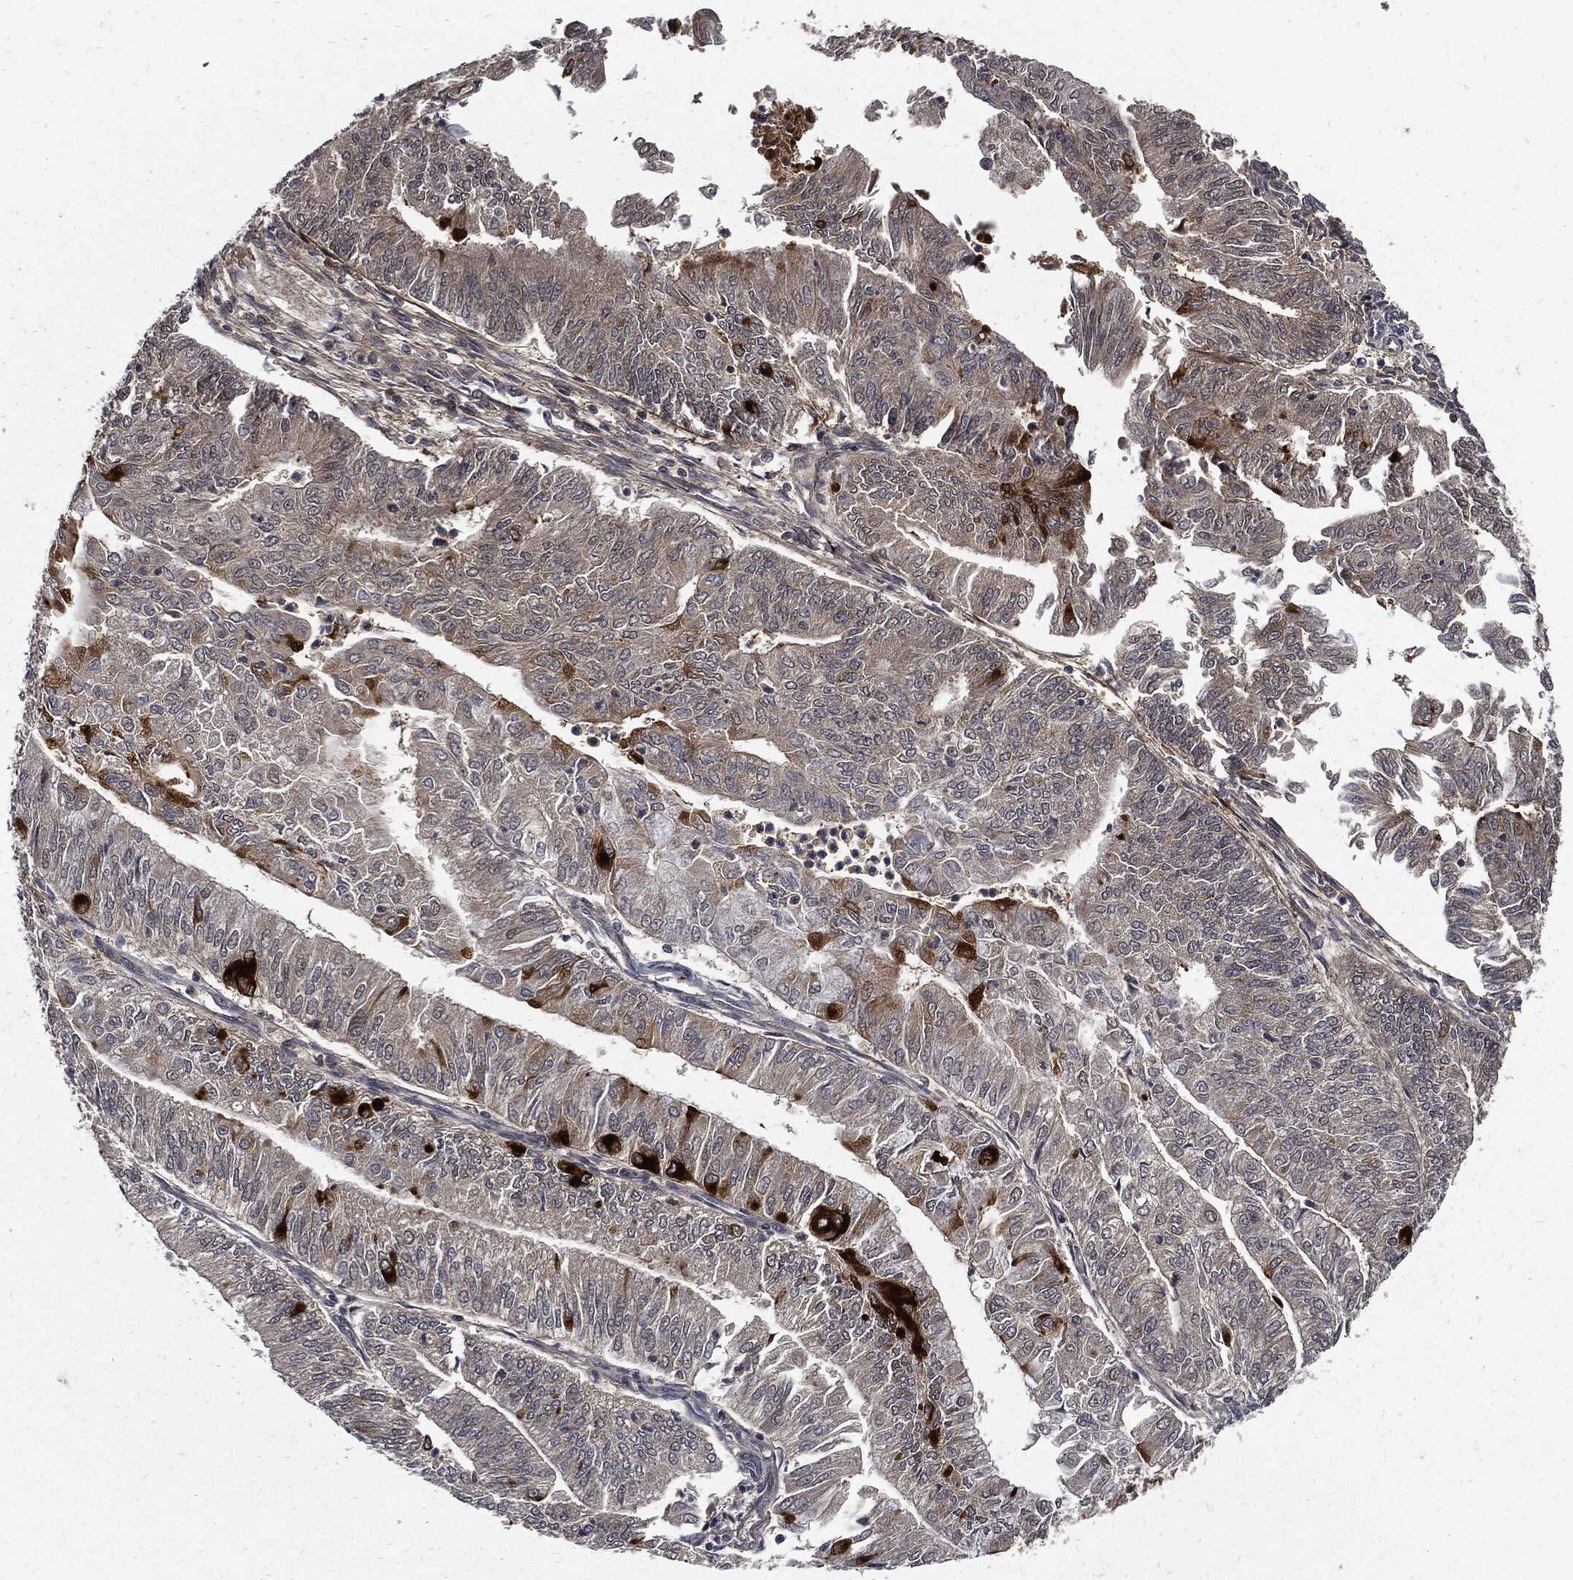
{"staining": {"intensity": "strong", "quantity": "<25%", "location": "cytoplasmic/membranous"}, "tissue": "endometrial cancer", "cell_type": "Tumor cells", "image_type": "cancer", "snomed": [{"axis": "morphology", "description": "Adenocarcinoma, NOS"}, {"axis": "topography", "description": "Endometrium"}], "caption": "IHC of endometrial cancer (adenocarcinoma) exhibits medium levels of strong cytoplasmic/membranous staining in about <25% of tumor cells.", "gene": "CLU", "patient": {"sex": "female", "age": 59}}